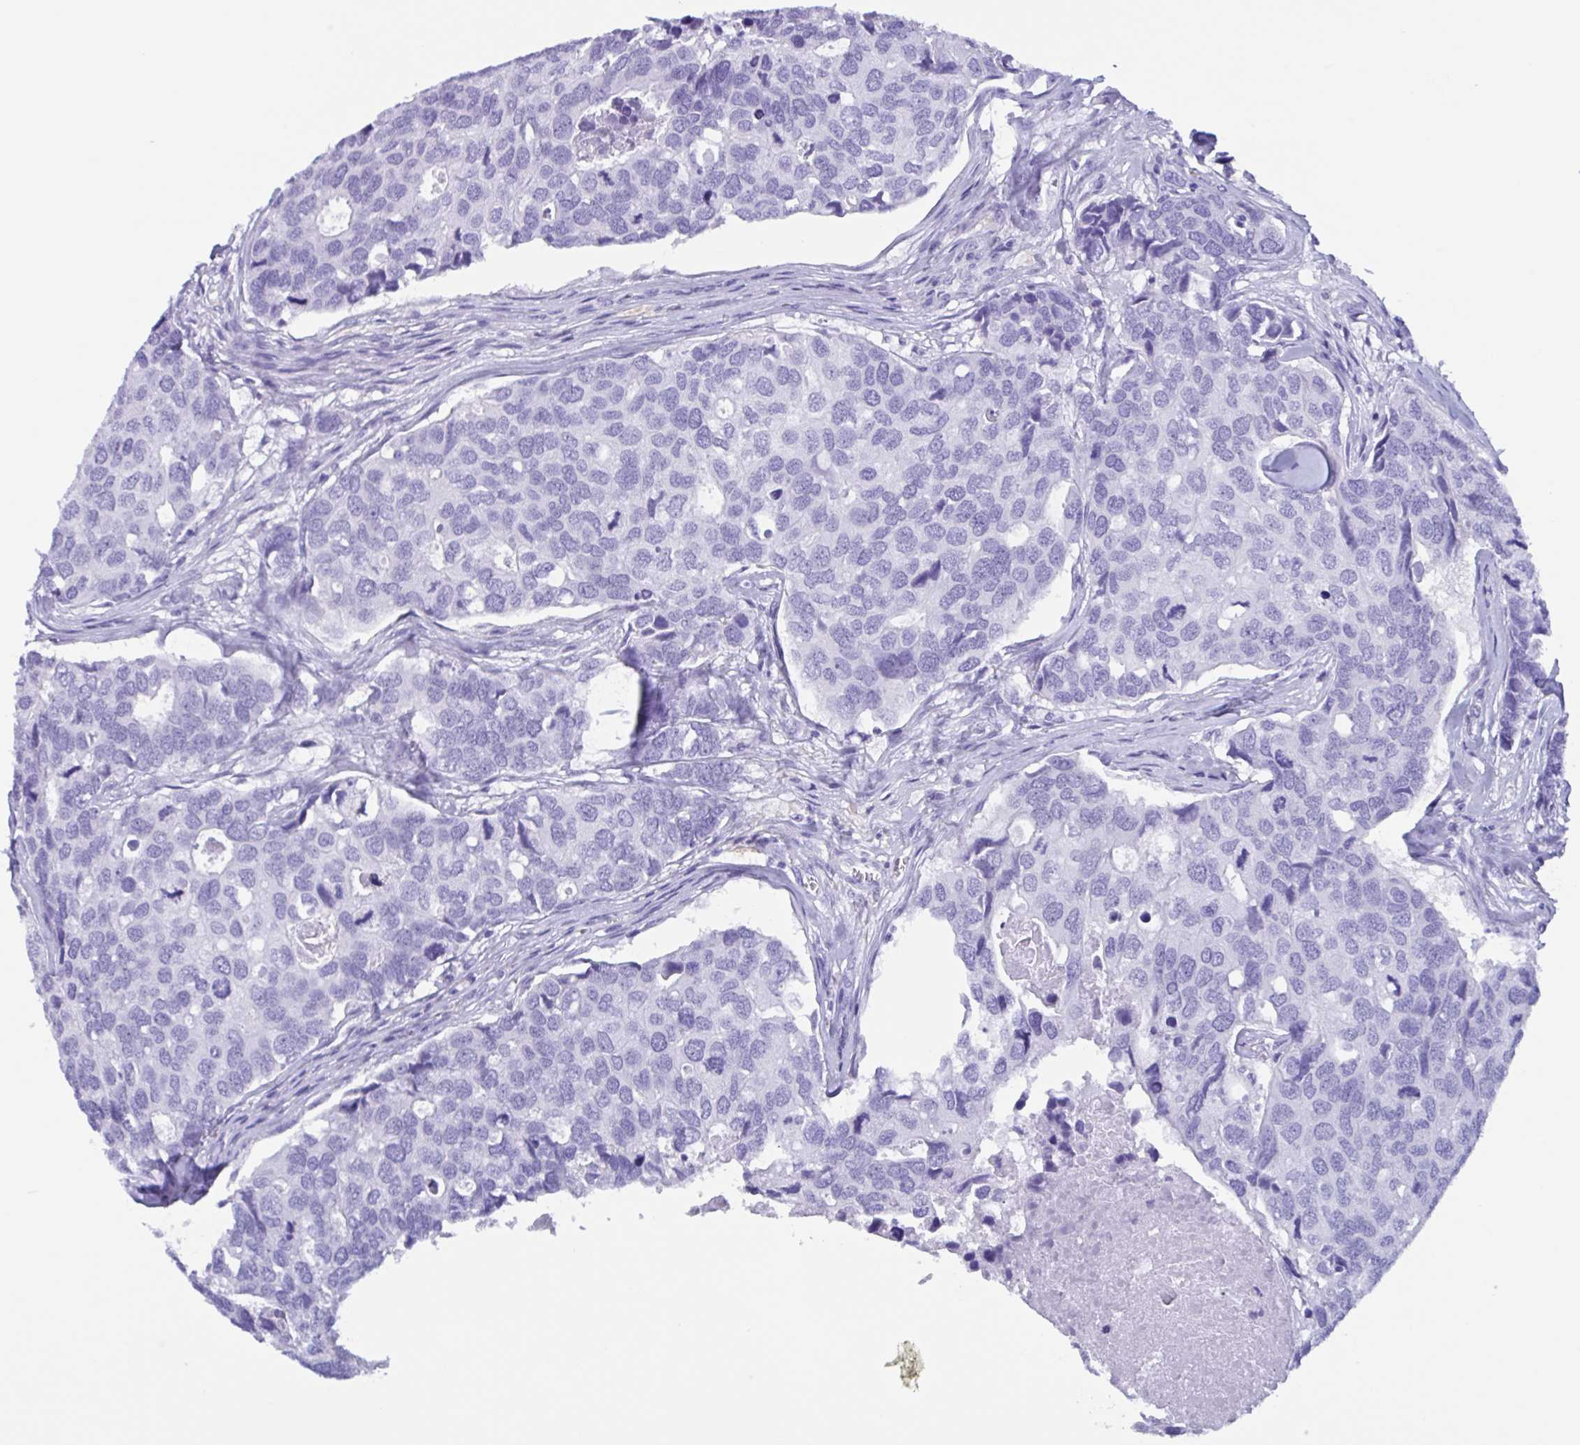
{"staining": {"intensity": "negative", "quantity": "none", "location": "none"}, "tissue": "breast cancer", "cell_type": "Tumor cells", "image_type": "cancer", "snomed": [{"axis": "morphology", "description": "Duct carcinoma"}, {"axis": "topography", "description": "Breast"}], "caption": "Immunohistochemical staining of human breast cancer (infiltrating ductal carcinoma) reveals no significant positivity in tumor cells.", "gene": "ZNF850", "patient": {"sex": "female", "age": 83}}